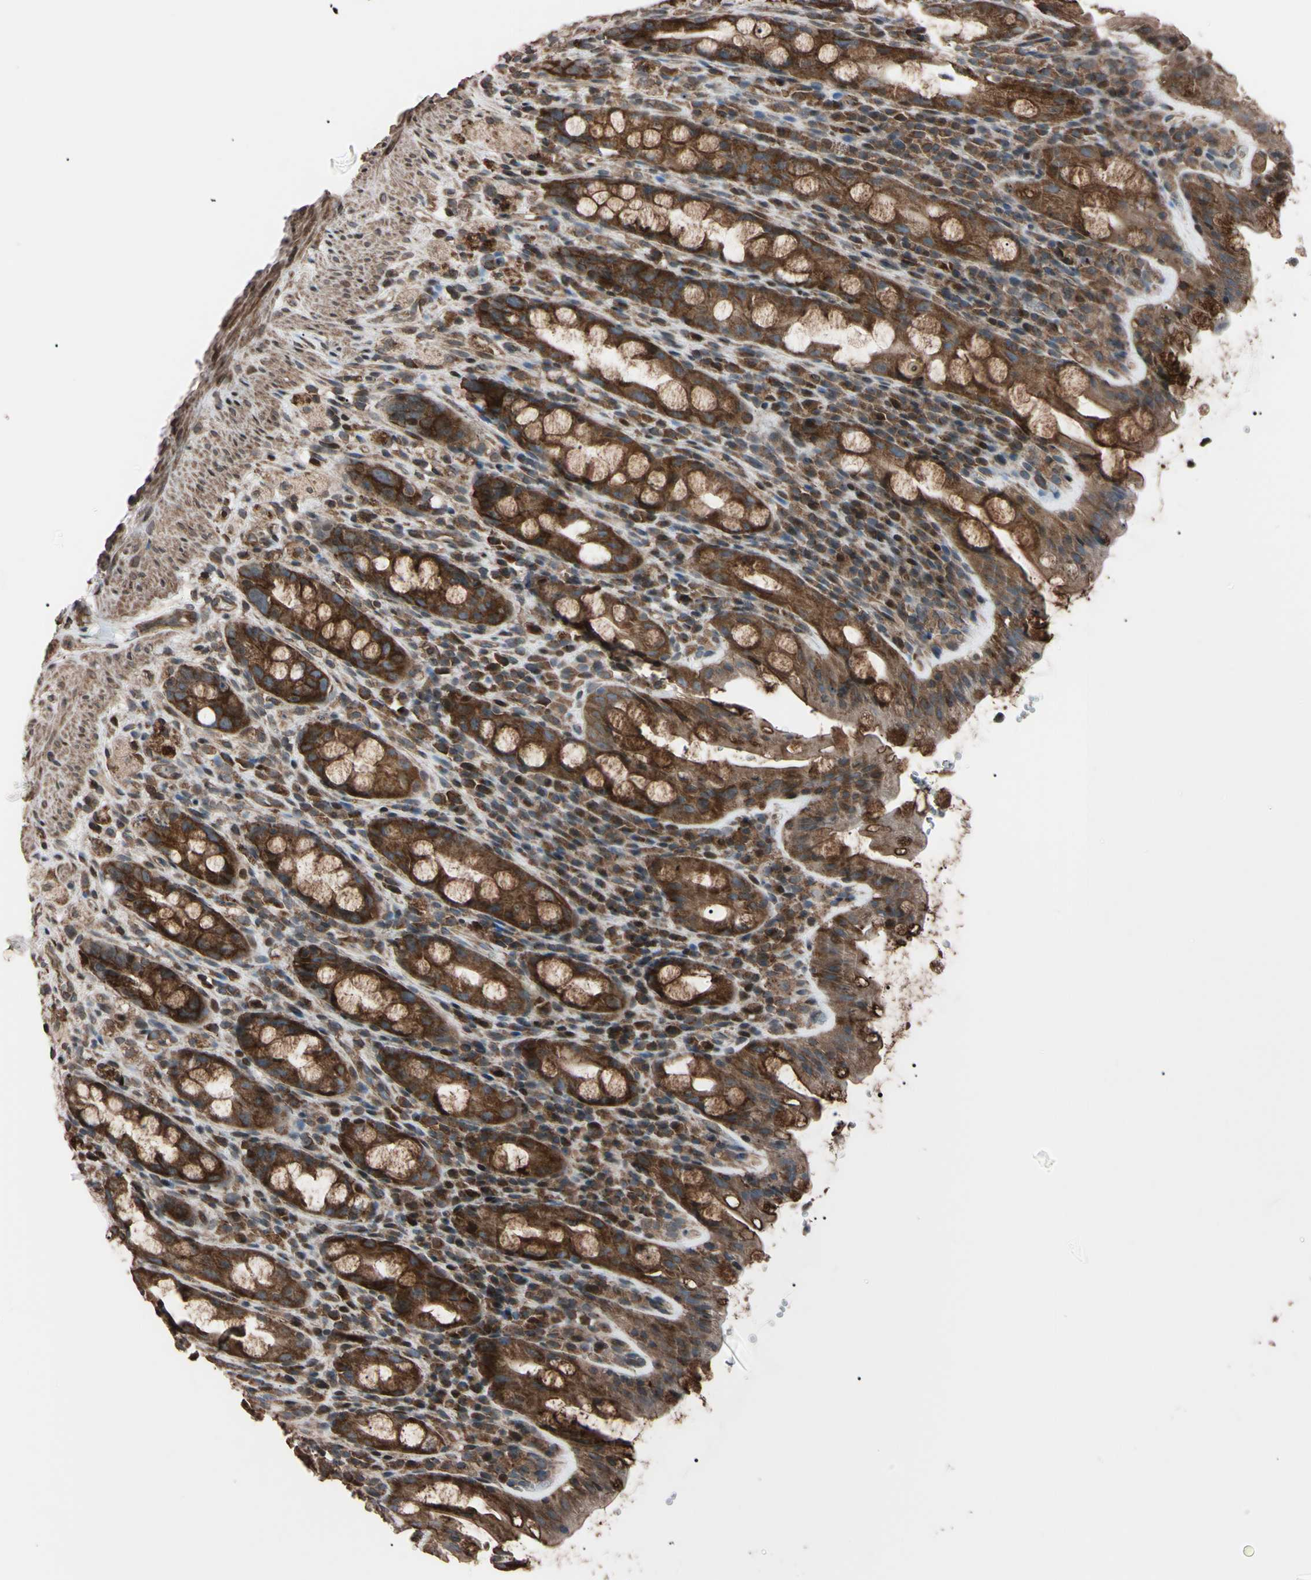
{"staining": {"intensity": "moderate", "quantity": ">75%", "location": "cytoplasmic/membranous"}, "tissue": "rectum", "cell_type": "Glandular cells", "image_type": "normal", "snomed": [{"axis": "morphology", "description": "Normal tissue, NOS"}, {"axis": "topography", "description": "Rectum"}], "caption": "Human rectum stained with a brown dye exhibits moderate cytoplasmic/membranous positive staining in about >75% of glandular cells.", "gene": "TNFRSF1A", "patient": {"sex": "male", "age": 44}}